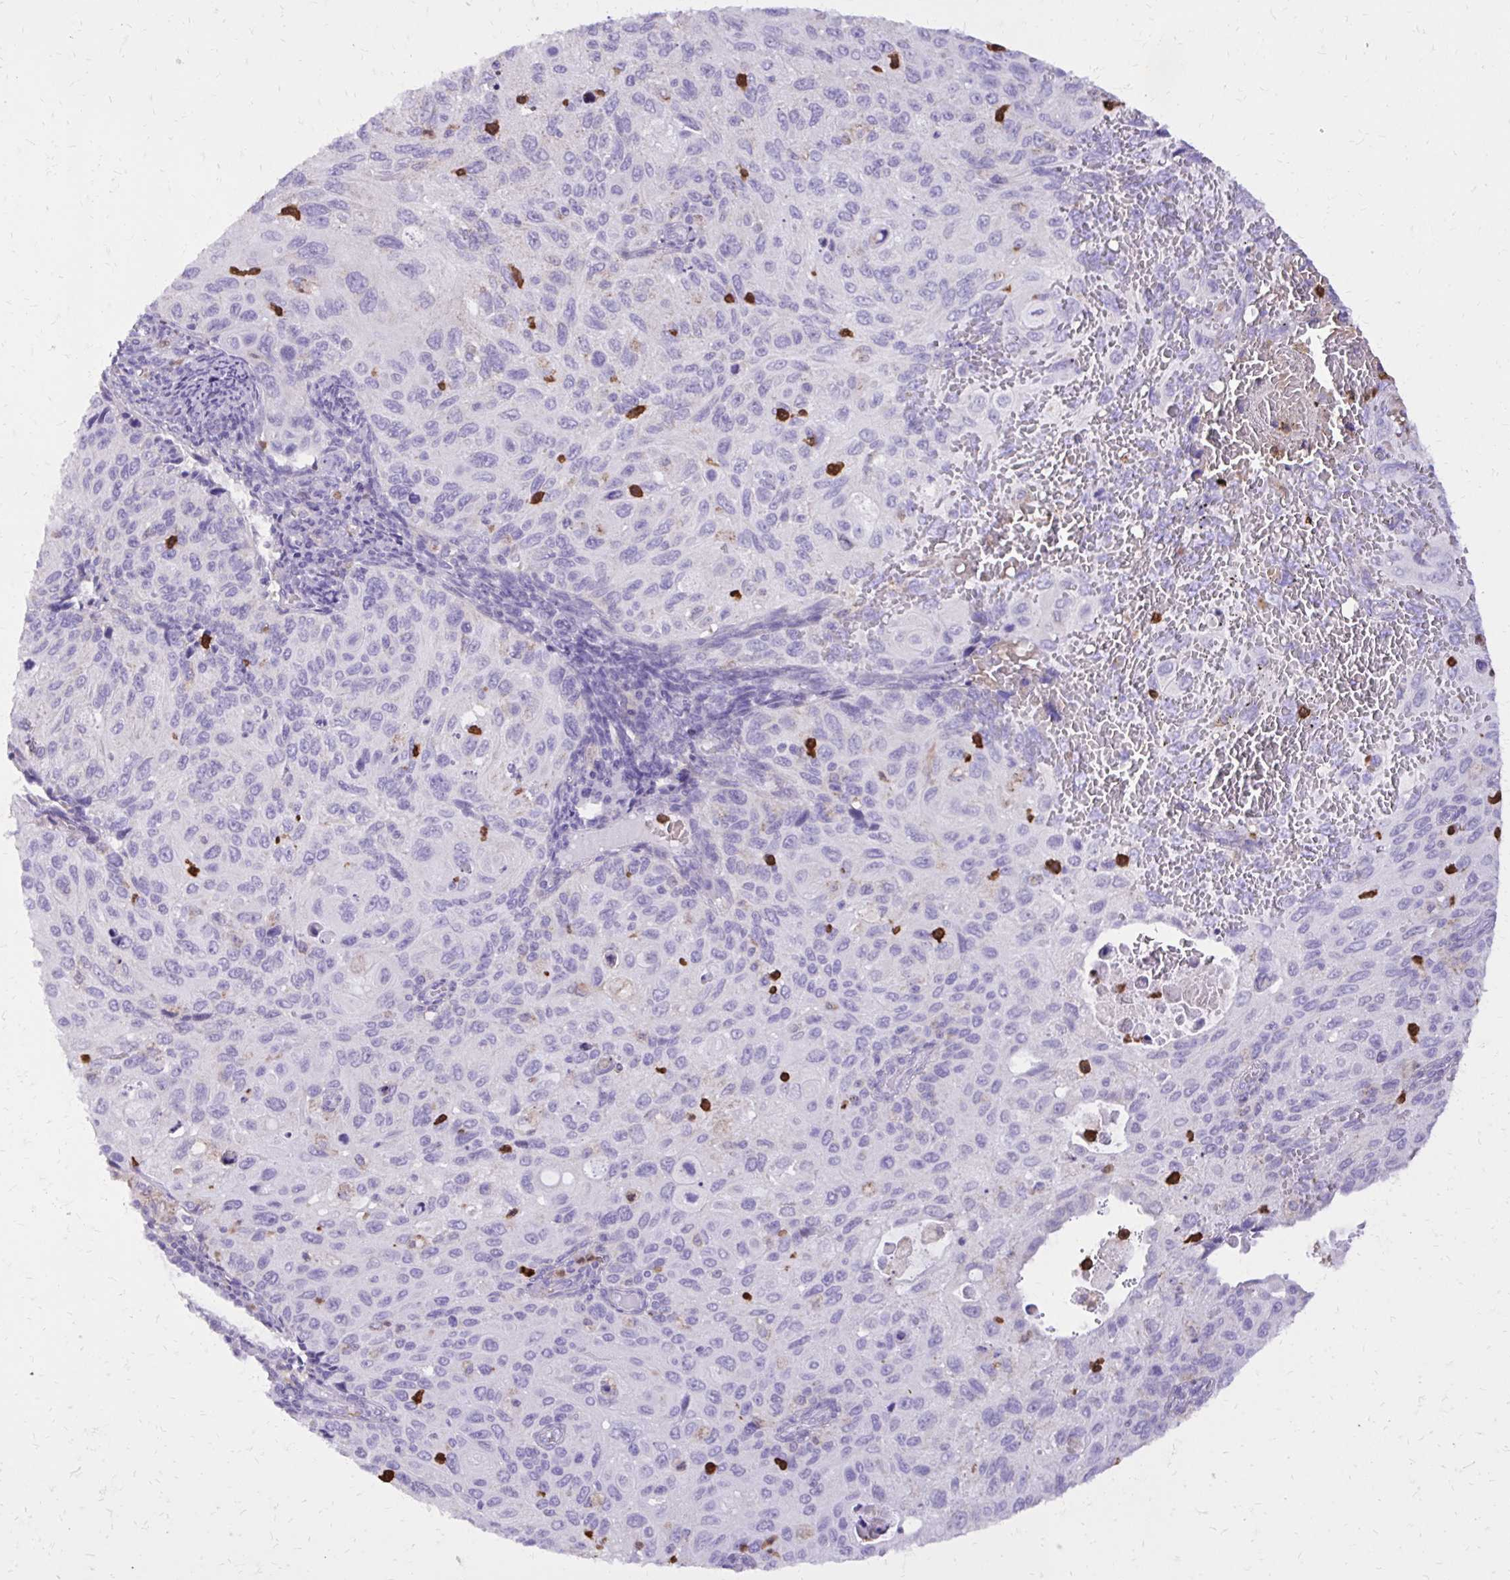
{"staining": {"intensity": "negative", "quantity": "none", "location": "none"}, "tissue": "cervical cancer", "cell_type": "Tumor cells", "image_type": "cancer", "snomed": [{"axis": "morphology", "description": "Squamous cell carcinoma, NOS"}, {"axis": "topography", "description": "Cervix"}], "caption": "Immunohistochemistry micrograph of human squamous cell carcinoma (cervical) stained for a protein (brown), which reveals no staining in tumor cells. (Stains: DAB (3,3'-diaminobenzidine) IHC with hematoxylin counter stain, Microscopy: brightfield microscopy at high magnification).", "gene": "CAT", "patient": {"sex": "female", "age": 70}}